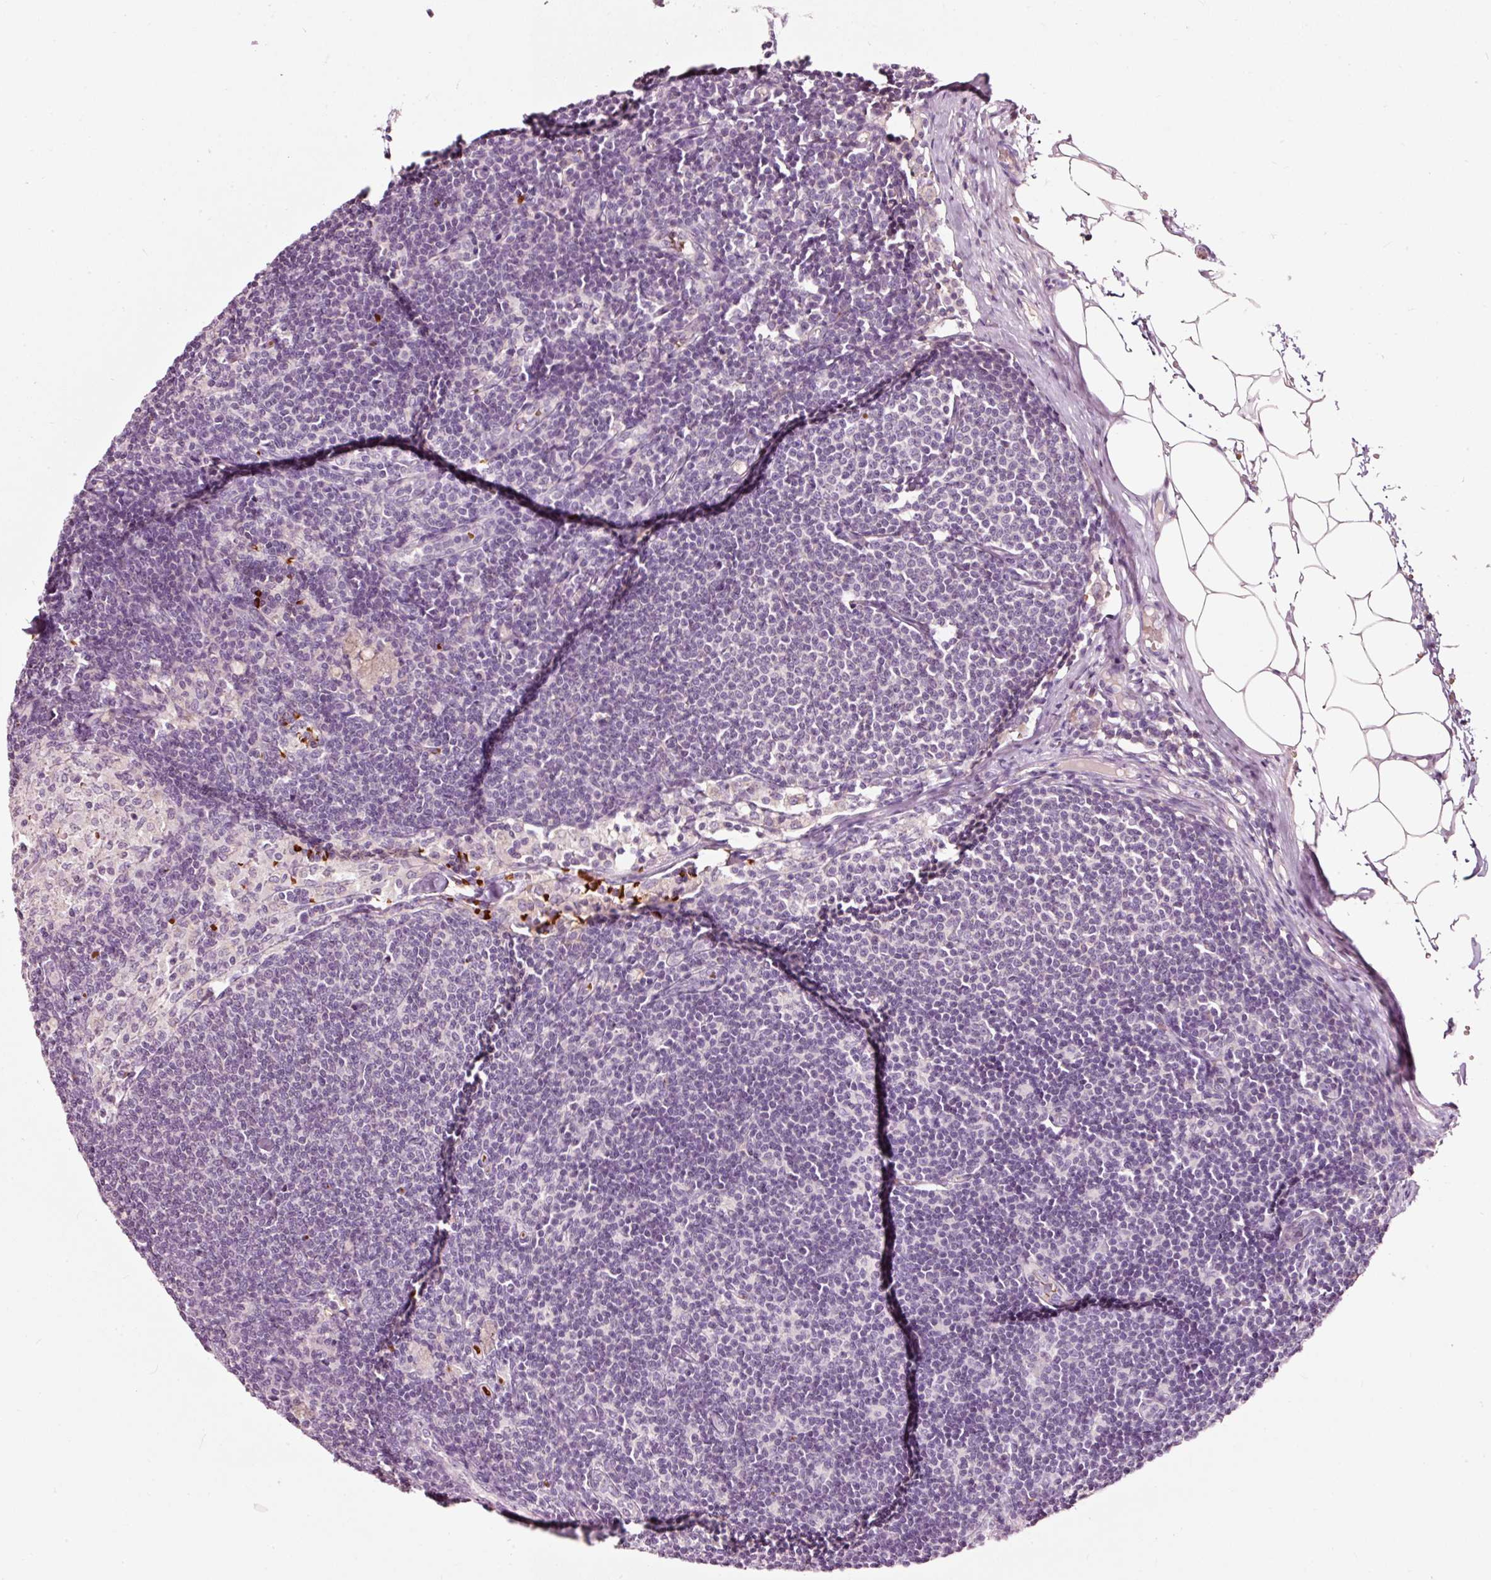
{"staining": {"intensity": "negative", "quantity": "none", "location": "none"}, "tissue": "lymph node", "cell_type": "Germinal center cells", "image_type": "normal", "snomed": [{"axis": "morphology", "description": "Normal tissue, NOS"}, {"axis": "topography", "description": "Lymph node"}], "caption": "This is an IHC micrograph of normal human lymph node. There is no expression in germinal center cells.", "gene": "LDHAL6B", "patient": {"sex": "male", "age": 49}}